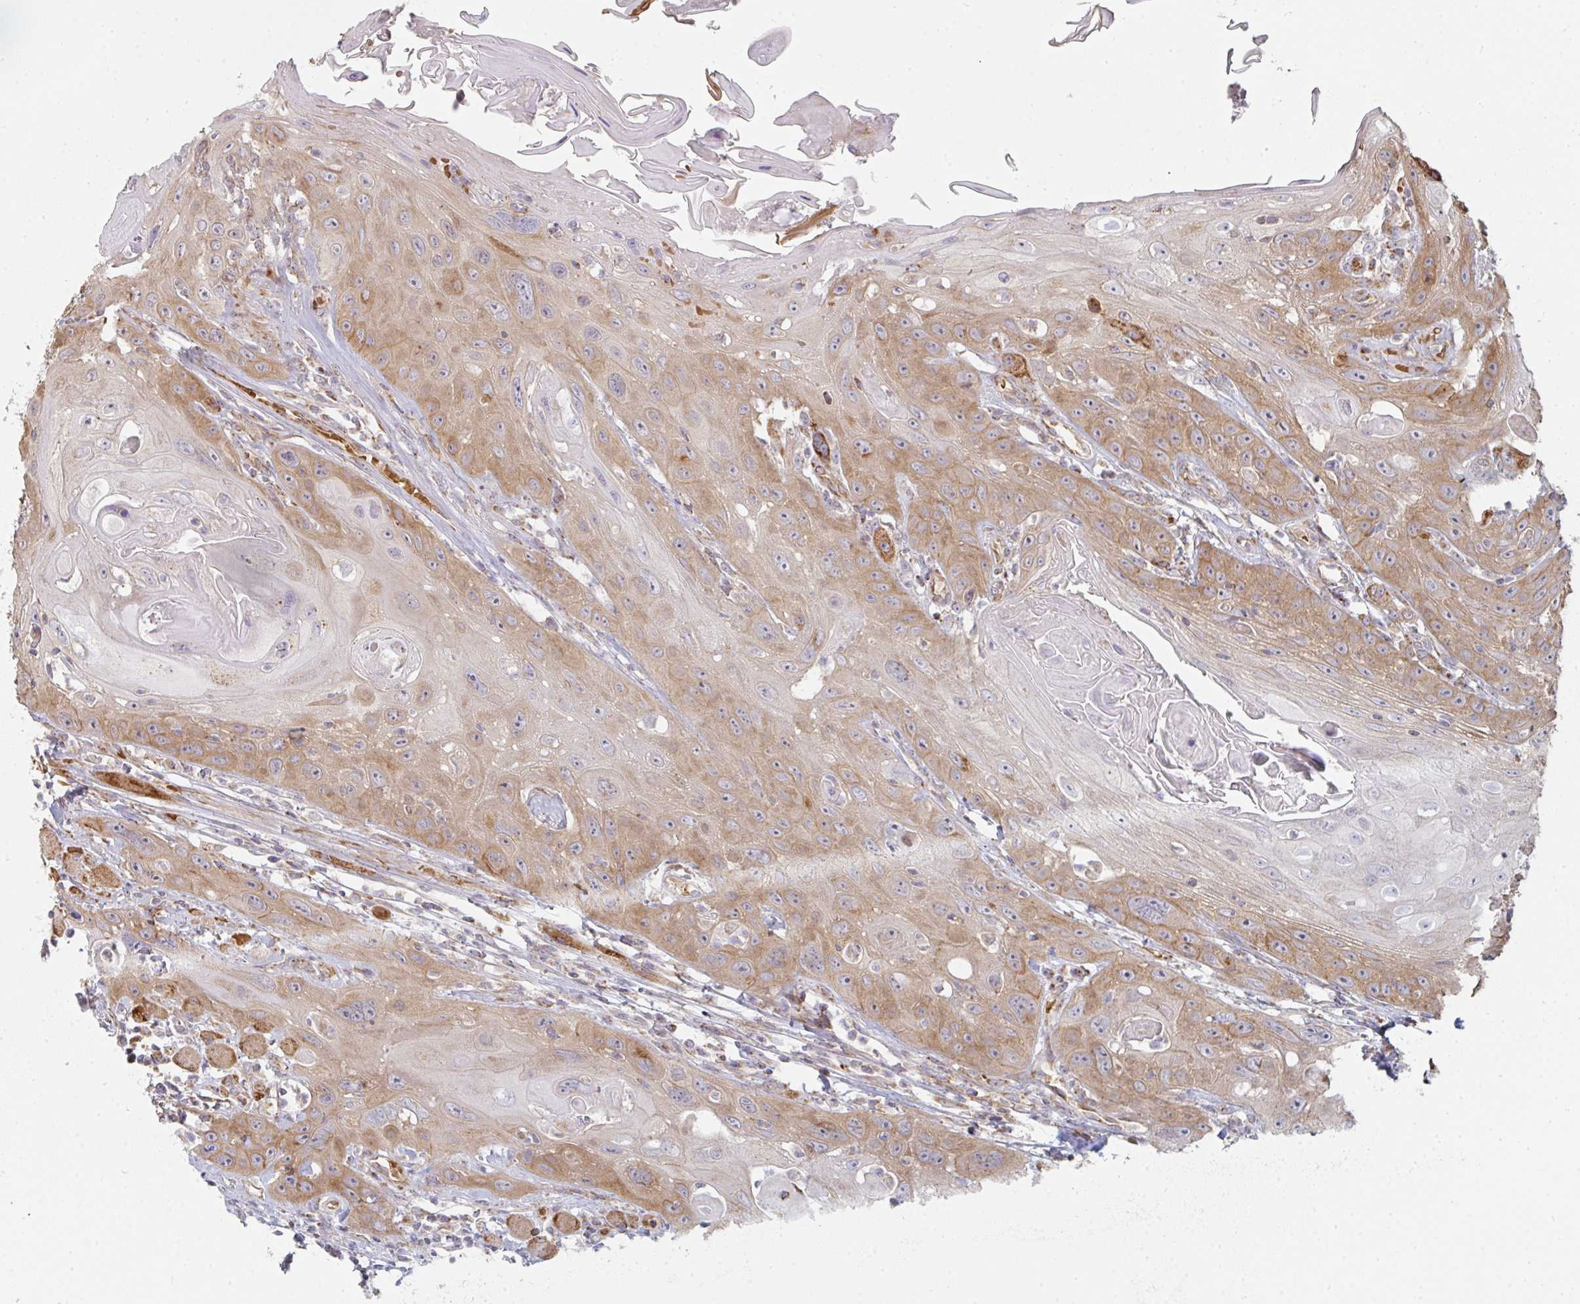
{"staining": {"intensity": "moderate", "quantity": ">75%", "location": "cytoplasmic/membranous"}, "tissue": "head and neck cancer", "cell_type": "Tumor cells", "image_type": "cancer", "snomed": [{"axis": "morphology", "description": "Squamous cell carcinoma, NOS"}, {"axis": "topography", "description": "Head-Neck"}], "caption": "This micrograph shows head and neck squamous cell carcinoma stained with immunohistochemistry (IHC) to label a protein in brown. The cytoplasmic/membranous of tumor cells show moderate positivity for the protein. Nuclei are counter-stained blue.", "gene": "ZNF526", "patient": {"sex": "female", "age": 59}}